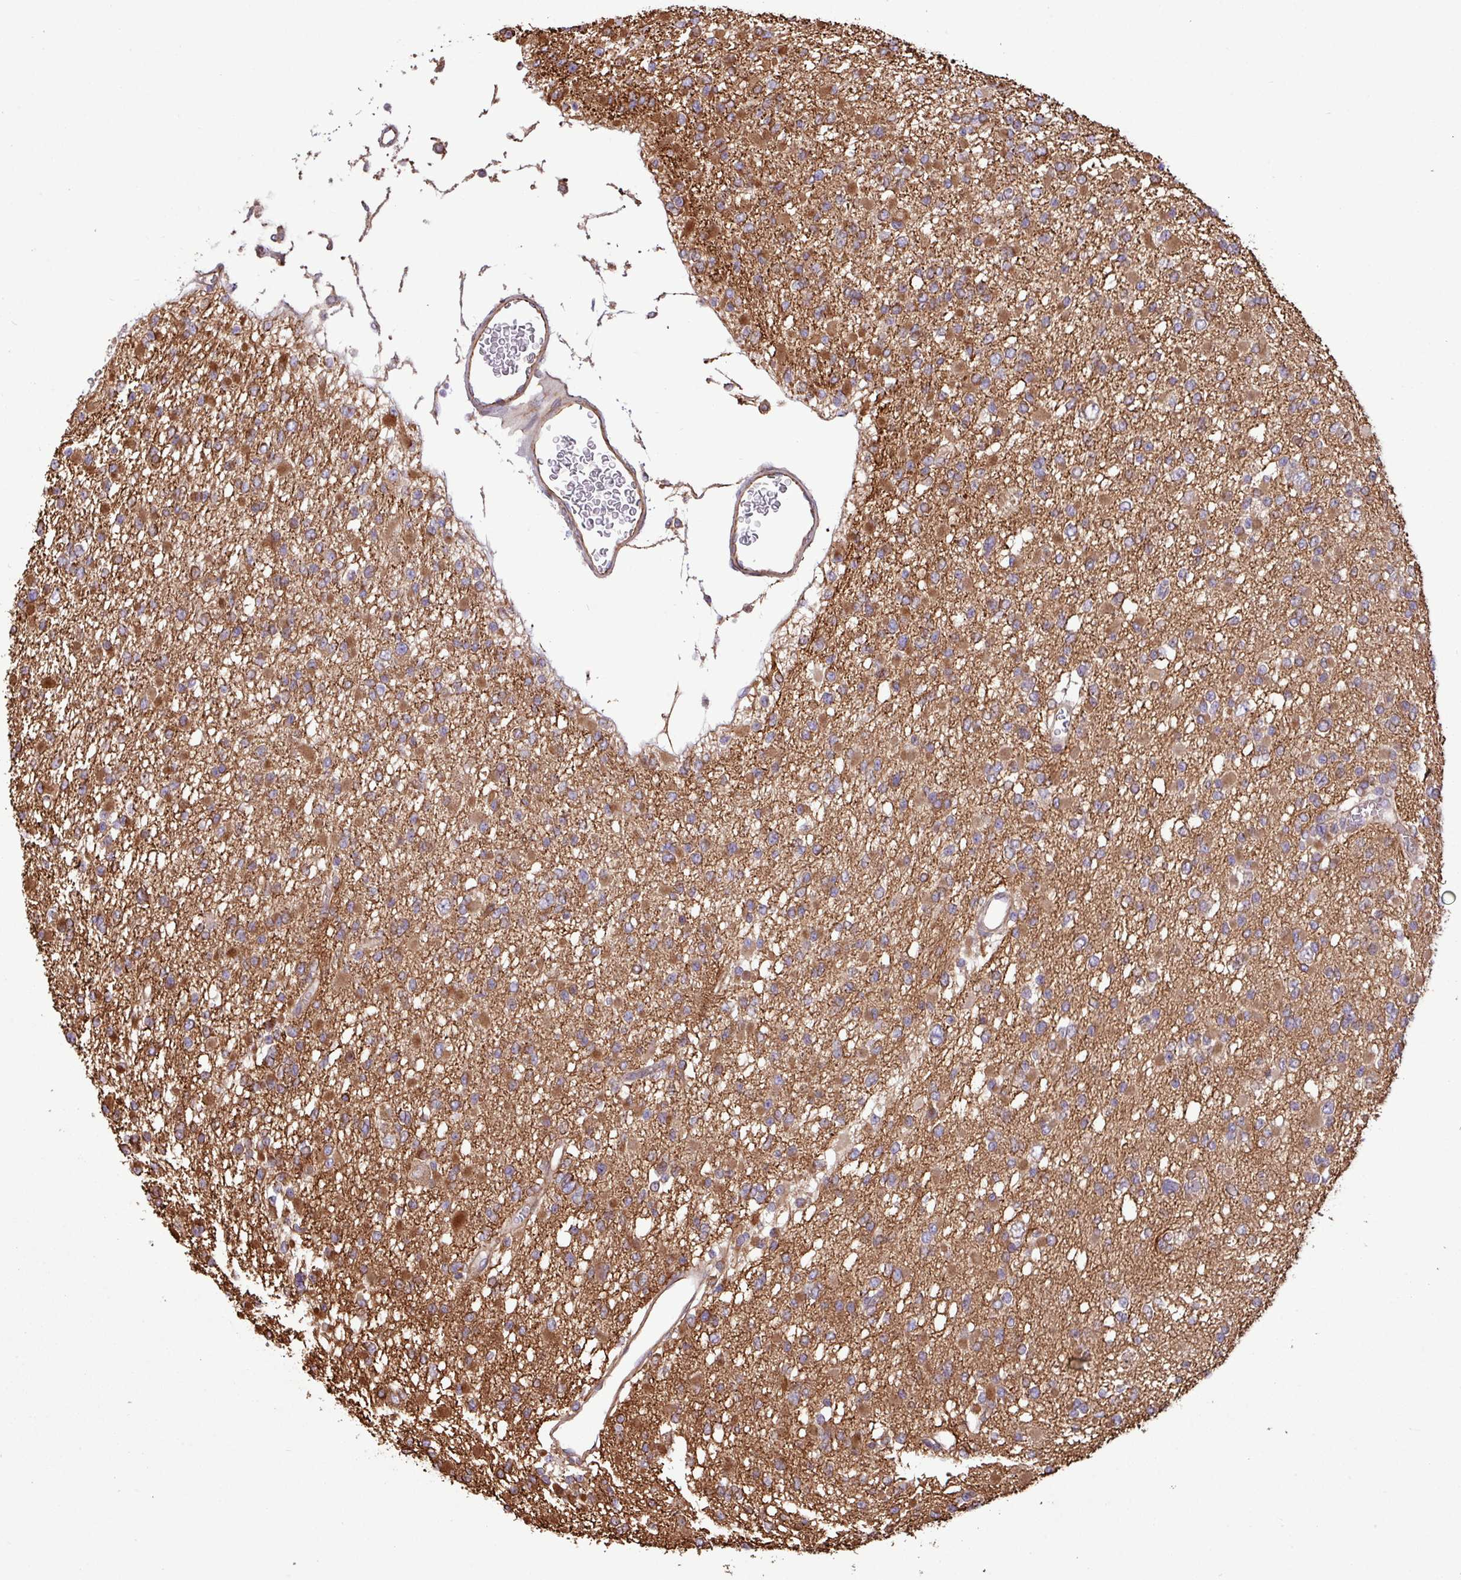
{"staining": {"intensity": "moderate", "quantity": ">75%", "location": "cytoplasmic/membranous"}, "tissue": "glioma", "cell_type": "Tumor cells", "image_type": "cancer", "snomed": [{"axis": "morphology", "description": "Glioma, malignant, Low grade"}, {"axis": "topography", "description": "Brain"}], "caption": "Moderate cytoplasmic/membranous positivity for a protein is seen in about >75% of tumor cells of low-grade glioma (malignant) using immunohistochemistry.", "gene": "ZNF300", "patient": {"sex": "female", "age": 22}}